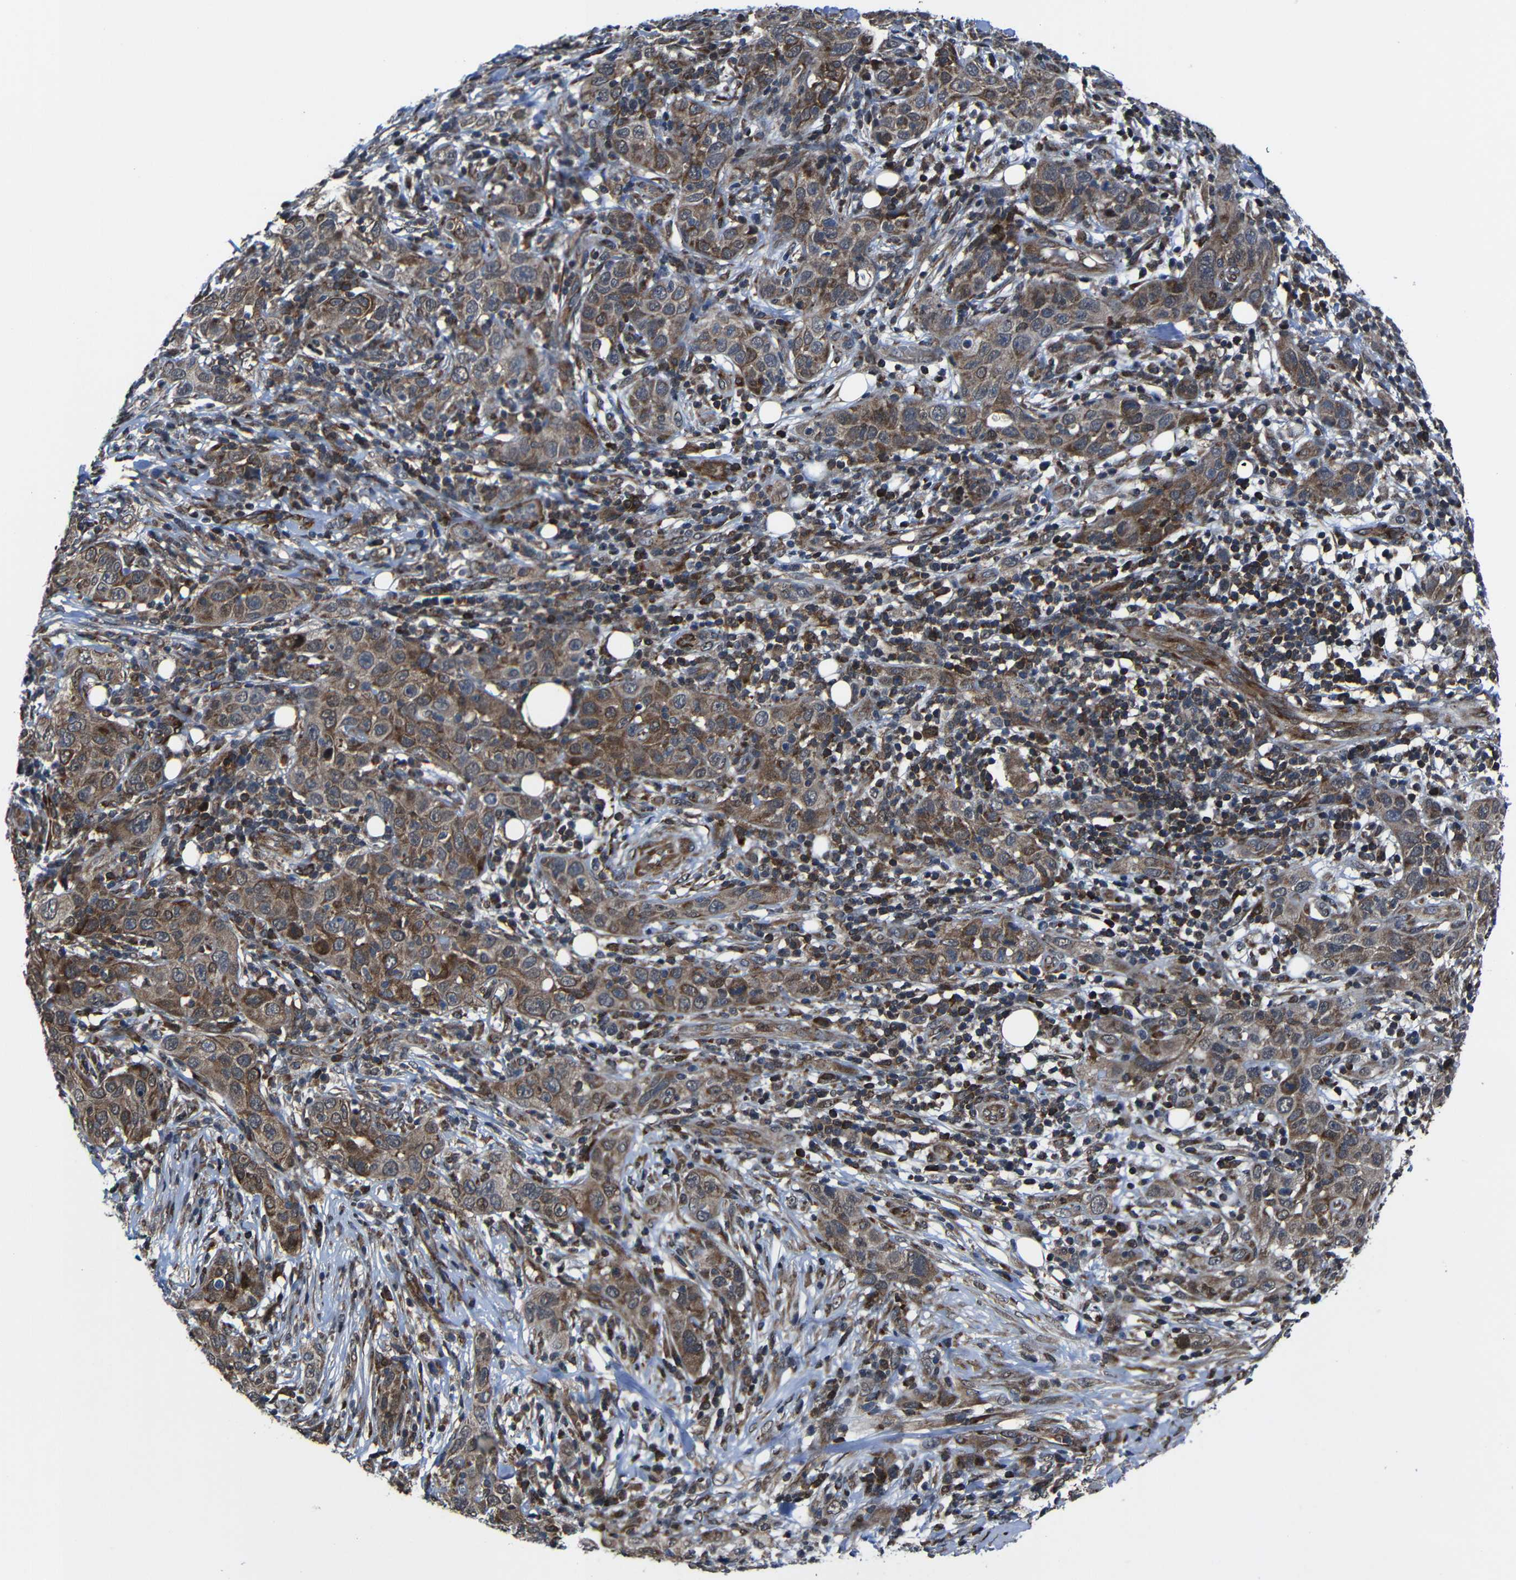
{"staining": {"intensity": "moderate", "quantity": ">75%", "location": "cytoplasmic/membranous"}, "tissue": "skin cancer", "cell_type": "Tumor cells", "image_type": "cancer", "snomed": [{"axis": "morphology", "description": "Squamous cell carcinoma, NOS"}, {"axis": "topography", "description": "Skin"}], "caption": "IHC photomicrograph of neoplastic tissue: skin squamous cell carcinoma stained using IHC displays medium levels of moderate protein expression localized specifically in the cytoplasmic/membranous of tumor cells, appearing as a cytoplasmic/membranous brown color.", "gene": "KIAA0513", "patient": {"sex": "female", "age": 88}}